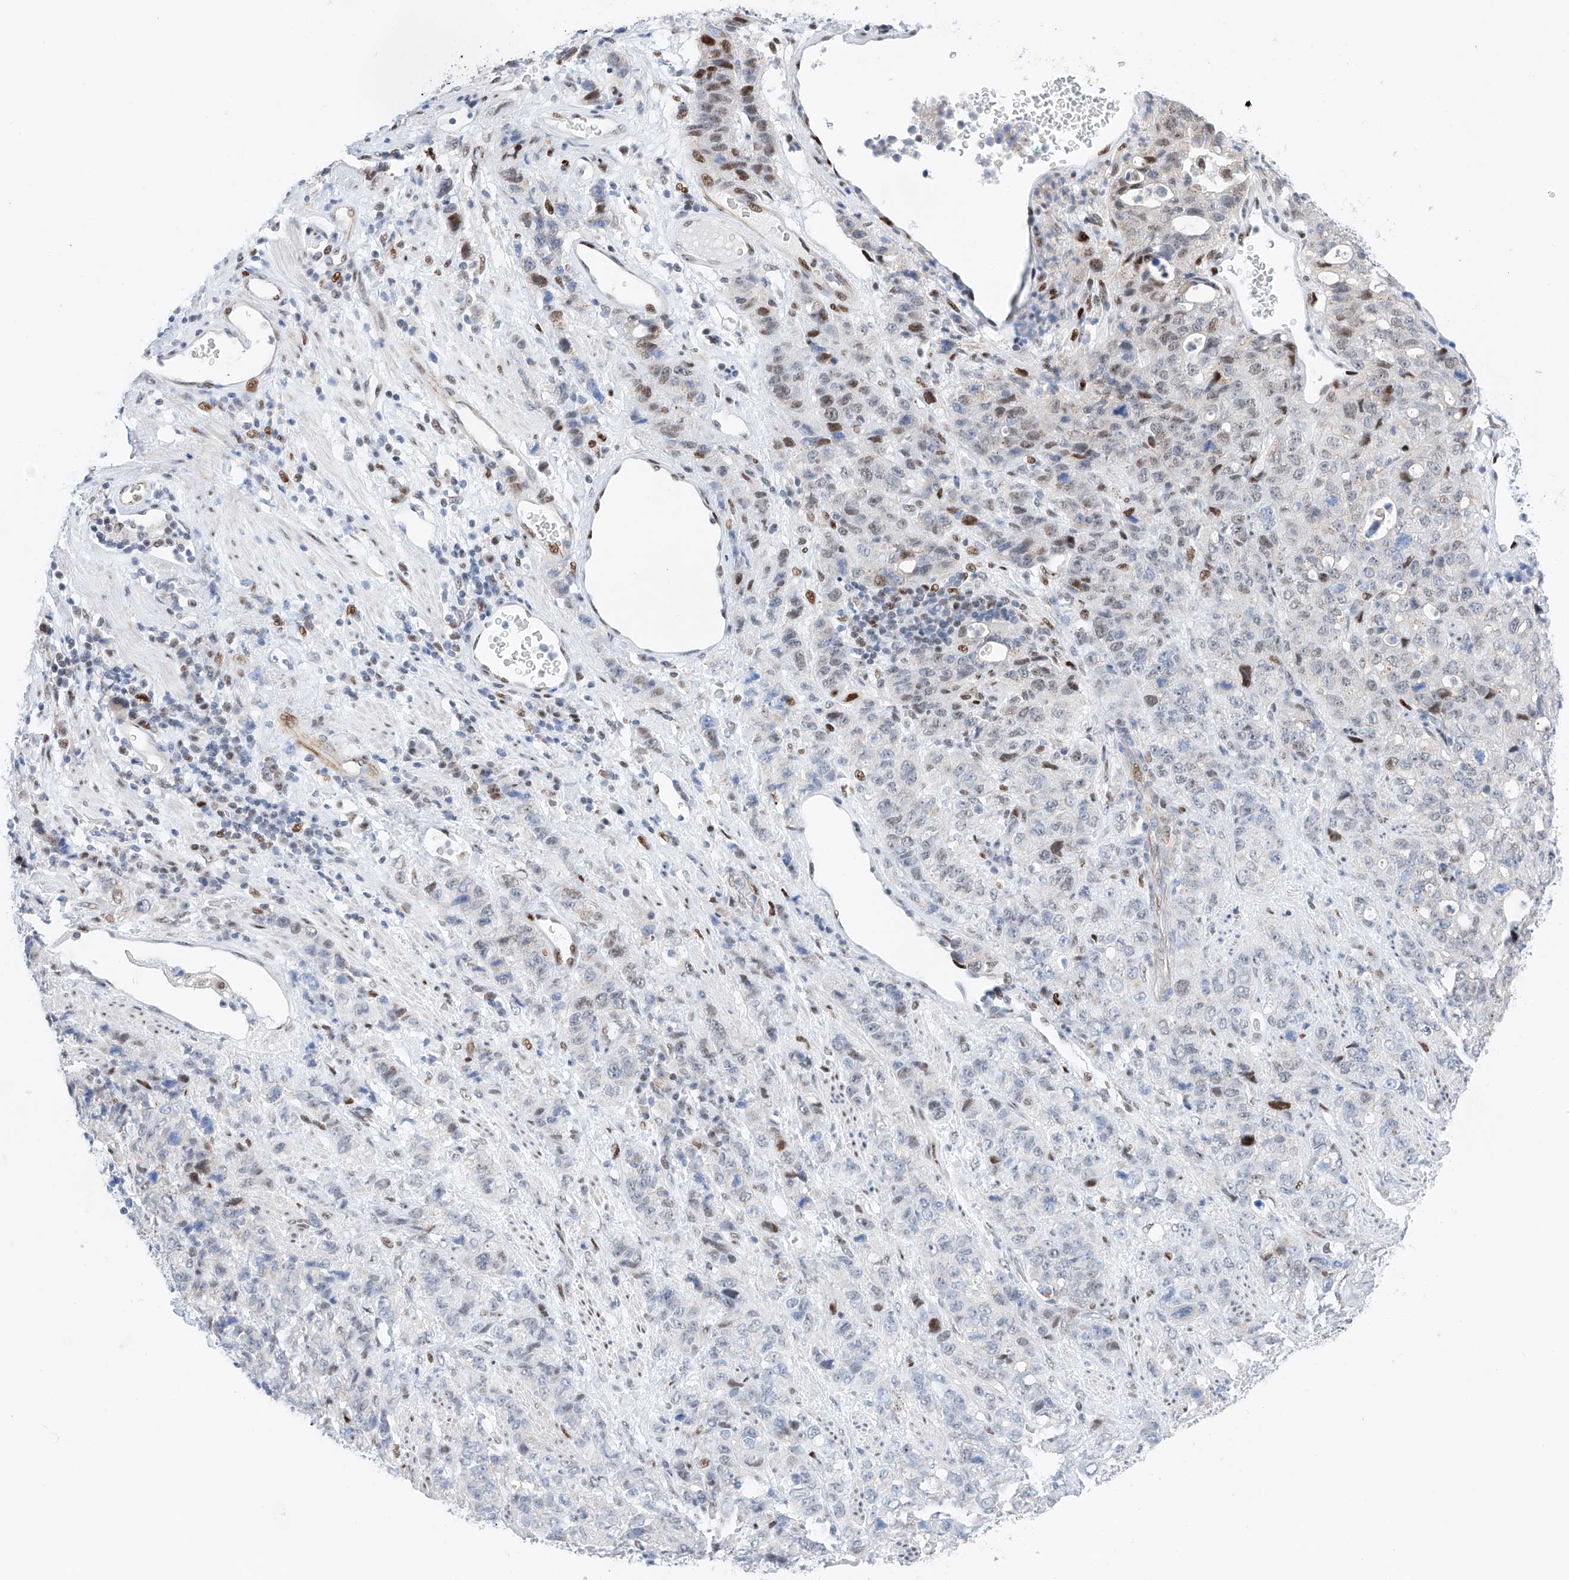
{"staining": {"intensity": "moderate", "quantity": "<25%", "location": "nuclear"}, "tissue": "stomach cancer", "cell_type": "Tumor cells", "image_type": "cancer", "snomed": [{"axis": "morphology", "description": "Adenocarcinoma, NOS"}, {"axis": "topography", "description": "Stomach"}], "caption": "A low amount of moderate nuclear expression is identified in about <25% of tumor cells in stomach adenocarcinoma tissue.", "gene": "NT5C3B", "patient": {"sex": "male", "age": 48}}